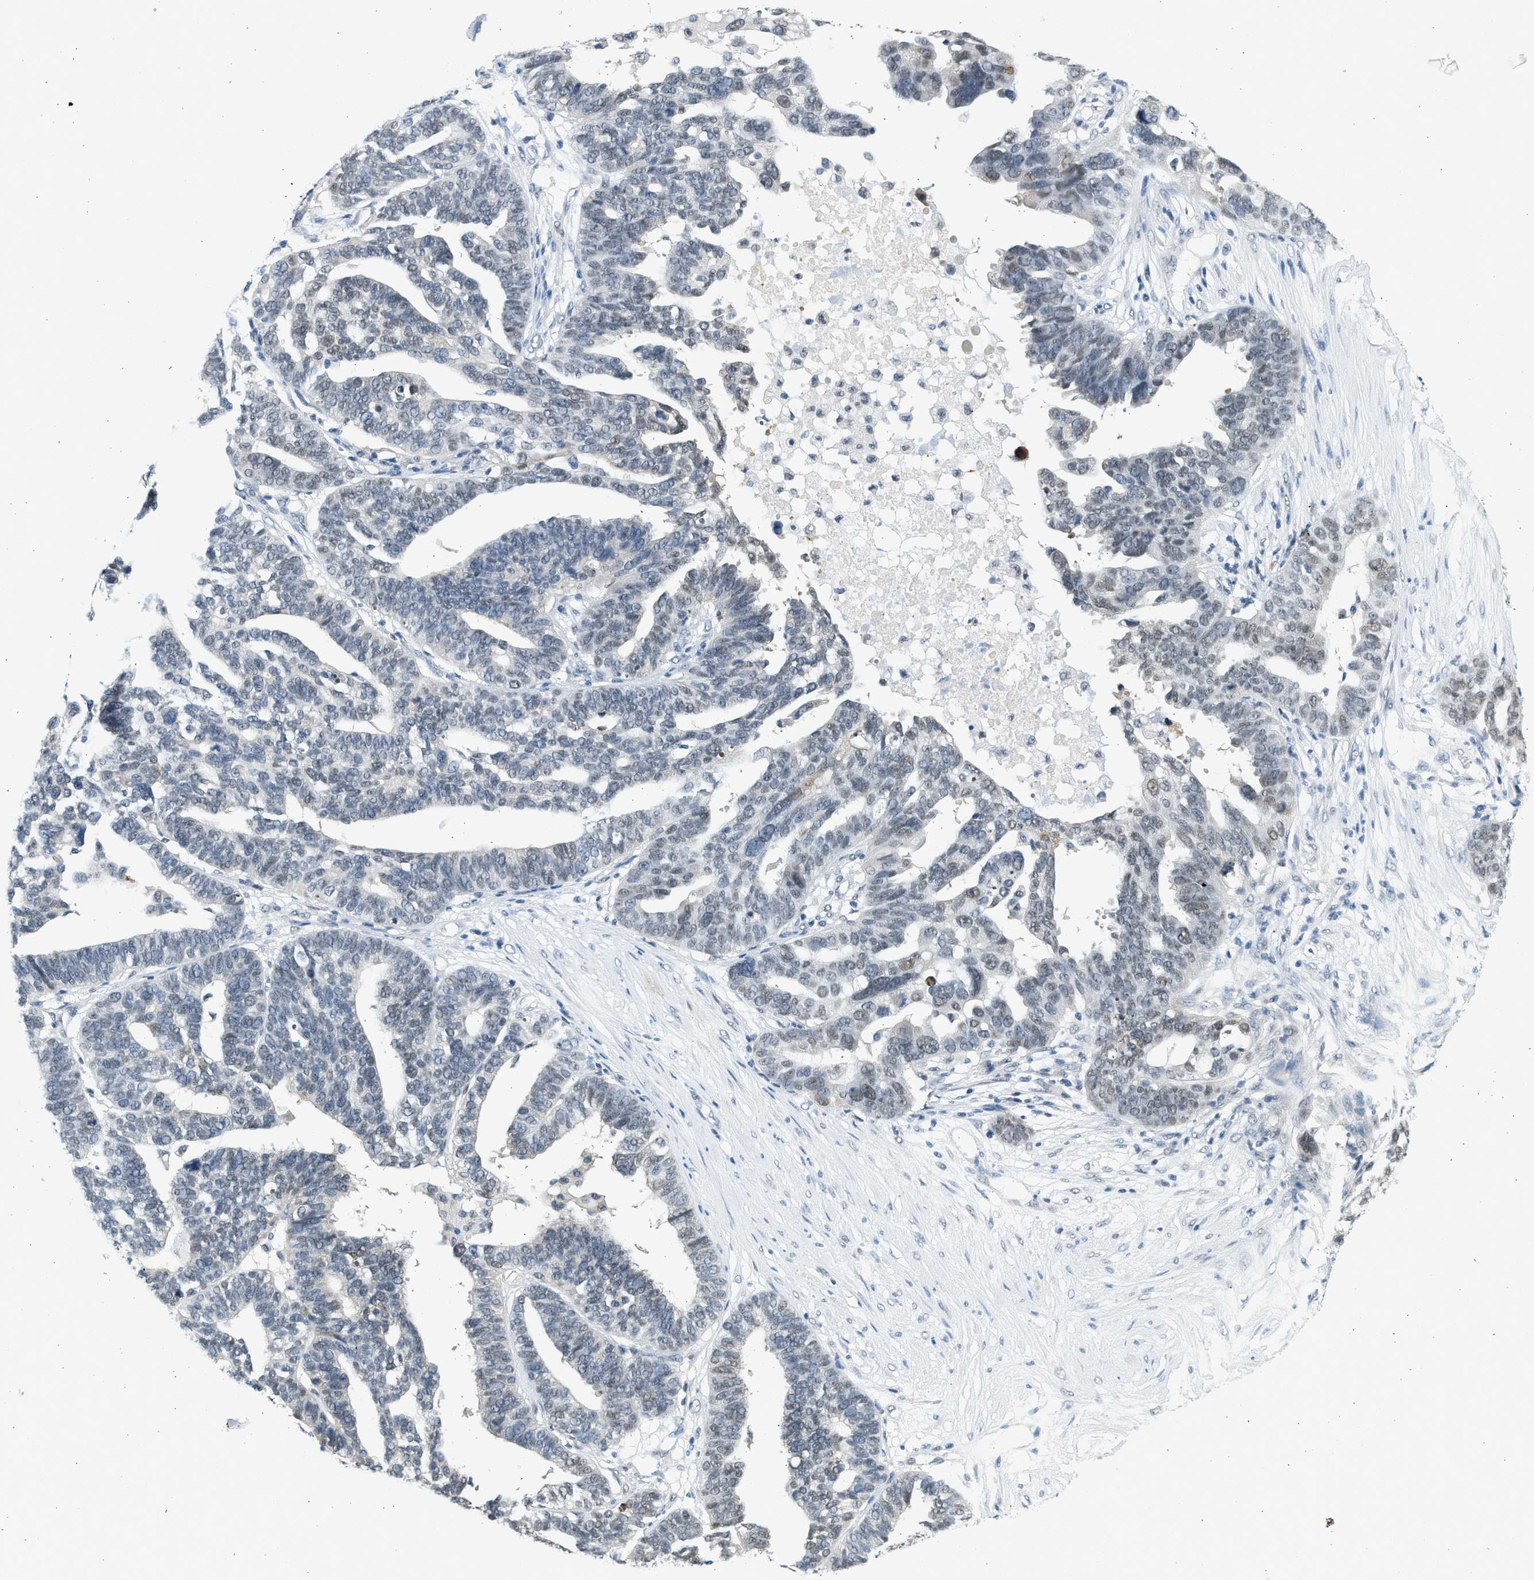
{"staining": {"intensity": "weak", "quantity": "<25%", "location": "nuclear"}, "tissue": "ovarian cancer", "cell_type": "Tumor cells", "image_type": "cancer", "snomed": [{"axis": "morphology", "description": "Cystadenocarcinoma, serous, NOS"}, {"axis": "topography", "description": "Ovary"}], "caption": "The micrograph demonstrates no staining of tumor cells in serous cystadenocarcinoma (ovarian). (DAB (3,3'-diaminobenzidine) immunohistochemistry (IHC), high magnification).", "gene": "HIPK1", "patient": {"sex": "female", "age": 59}}